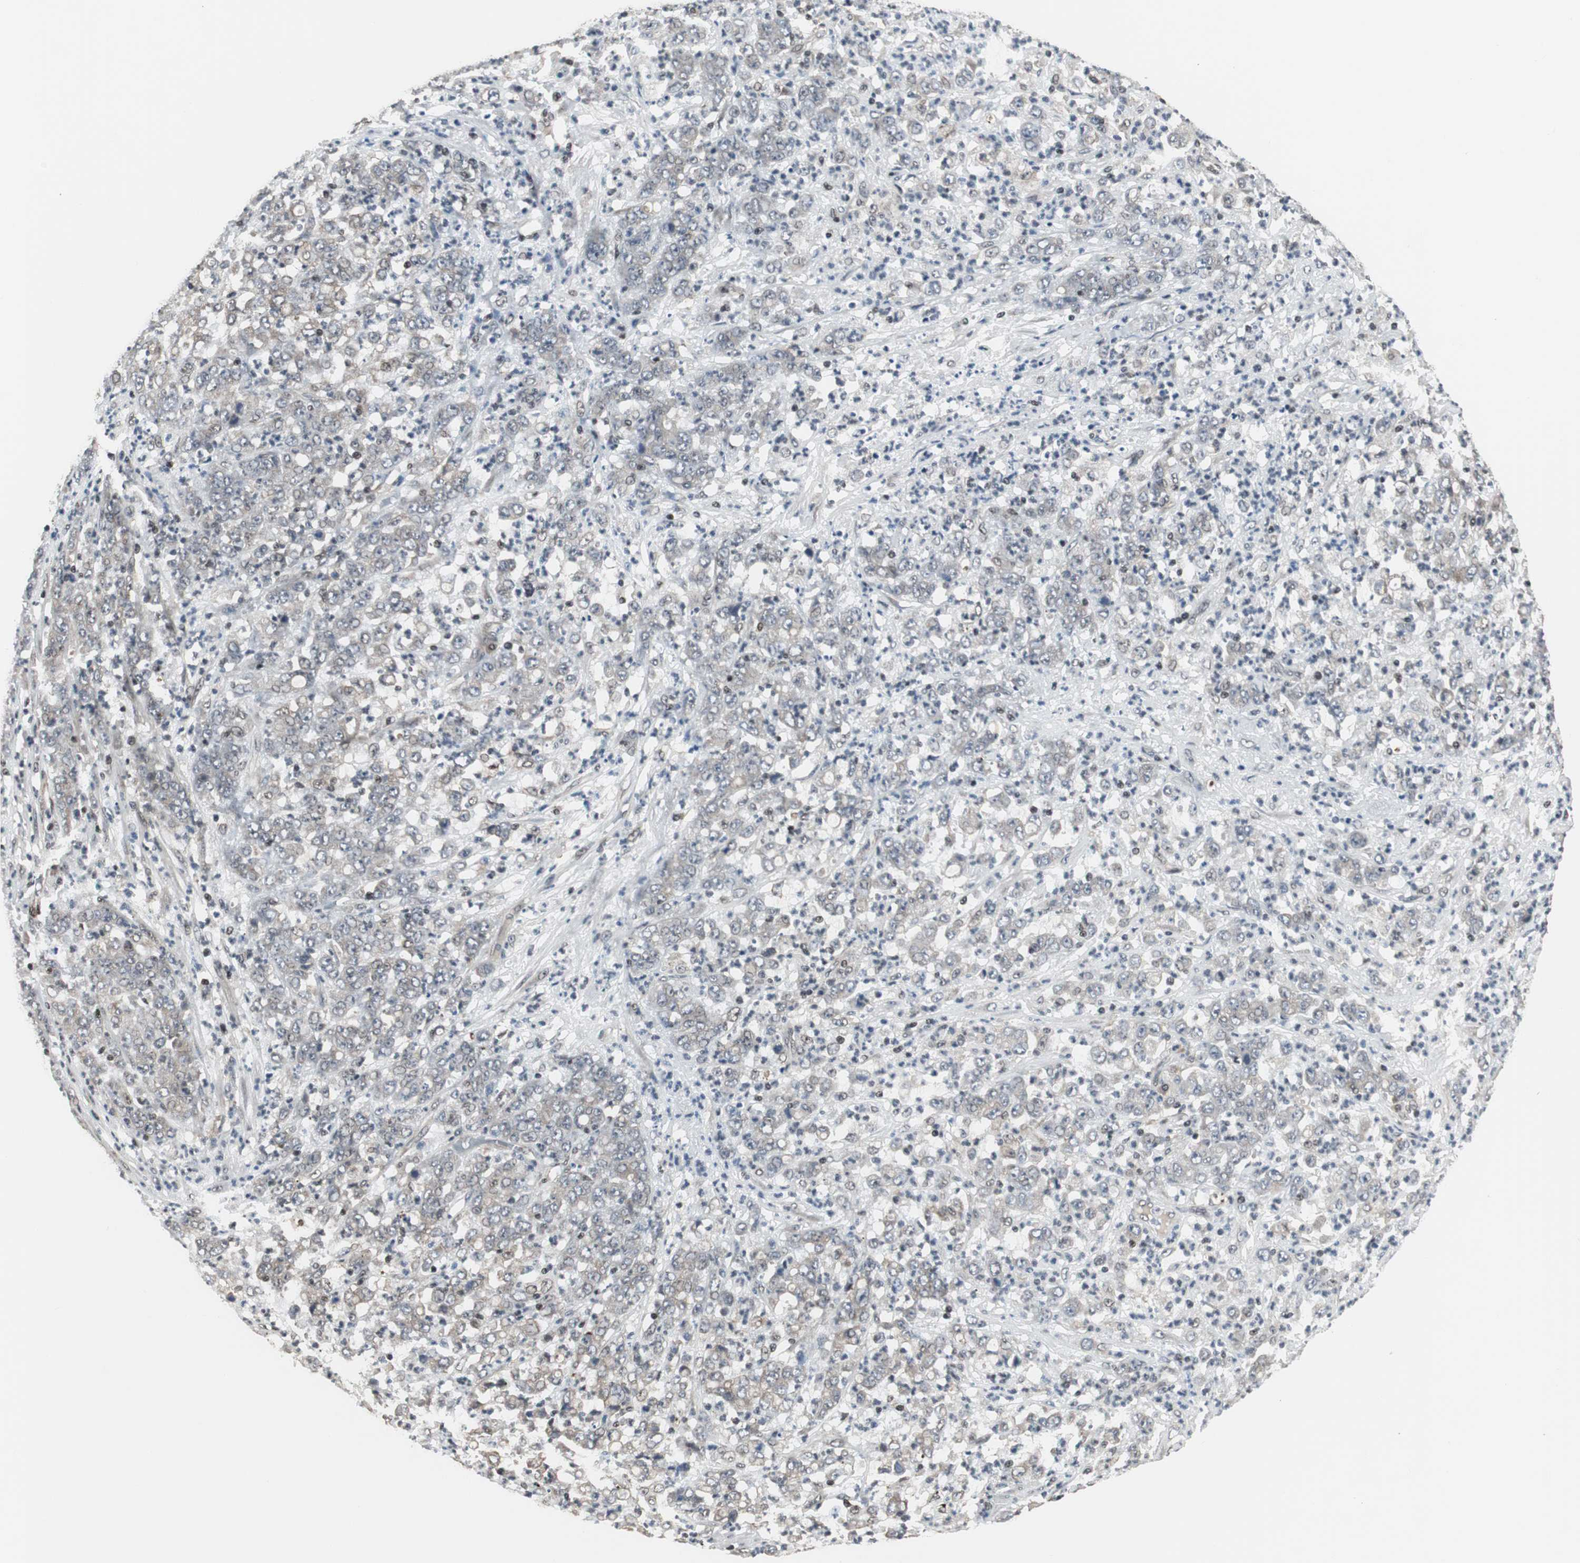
{"staining": {"intensity": "weak", "quantity": "25%-75%", "location": "cytoplasmic/membranous"}, "tissue": "stomach cancer", "cell_type": "Tumor cells", "image_type": "cancer", "snomed": [{"axis": "morphology", "description": "Adenocarcinoma, NOS"}, {"axis": "topography", "description": "Stomach, lower"}], "caption": "Stomach adenocarcinoma tissue demonstrates weak cytoplasmic/membranous staining in about 25%-75% of tumor cells, visualized by immunohistochemistry.", "gene": "TERF2IP", "patient": {"sex": "female", "age": 71}}